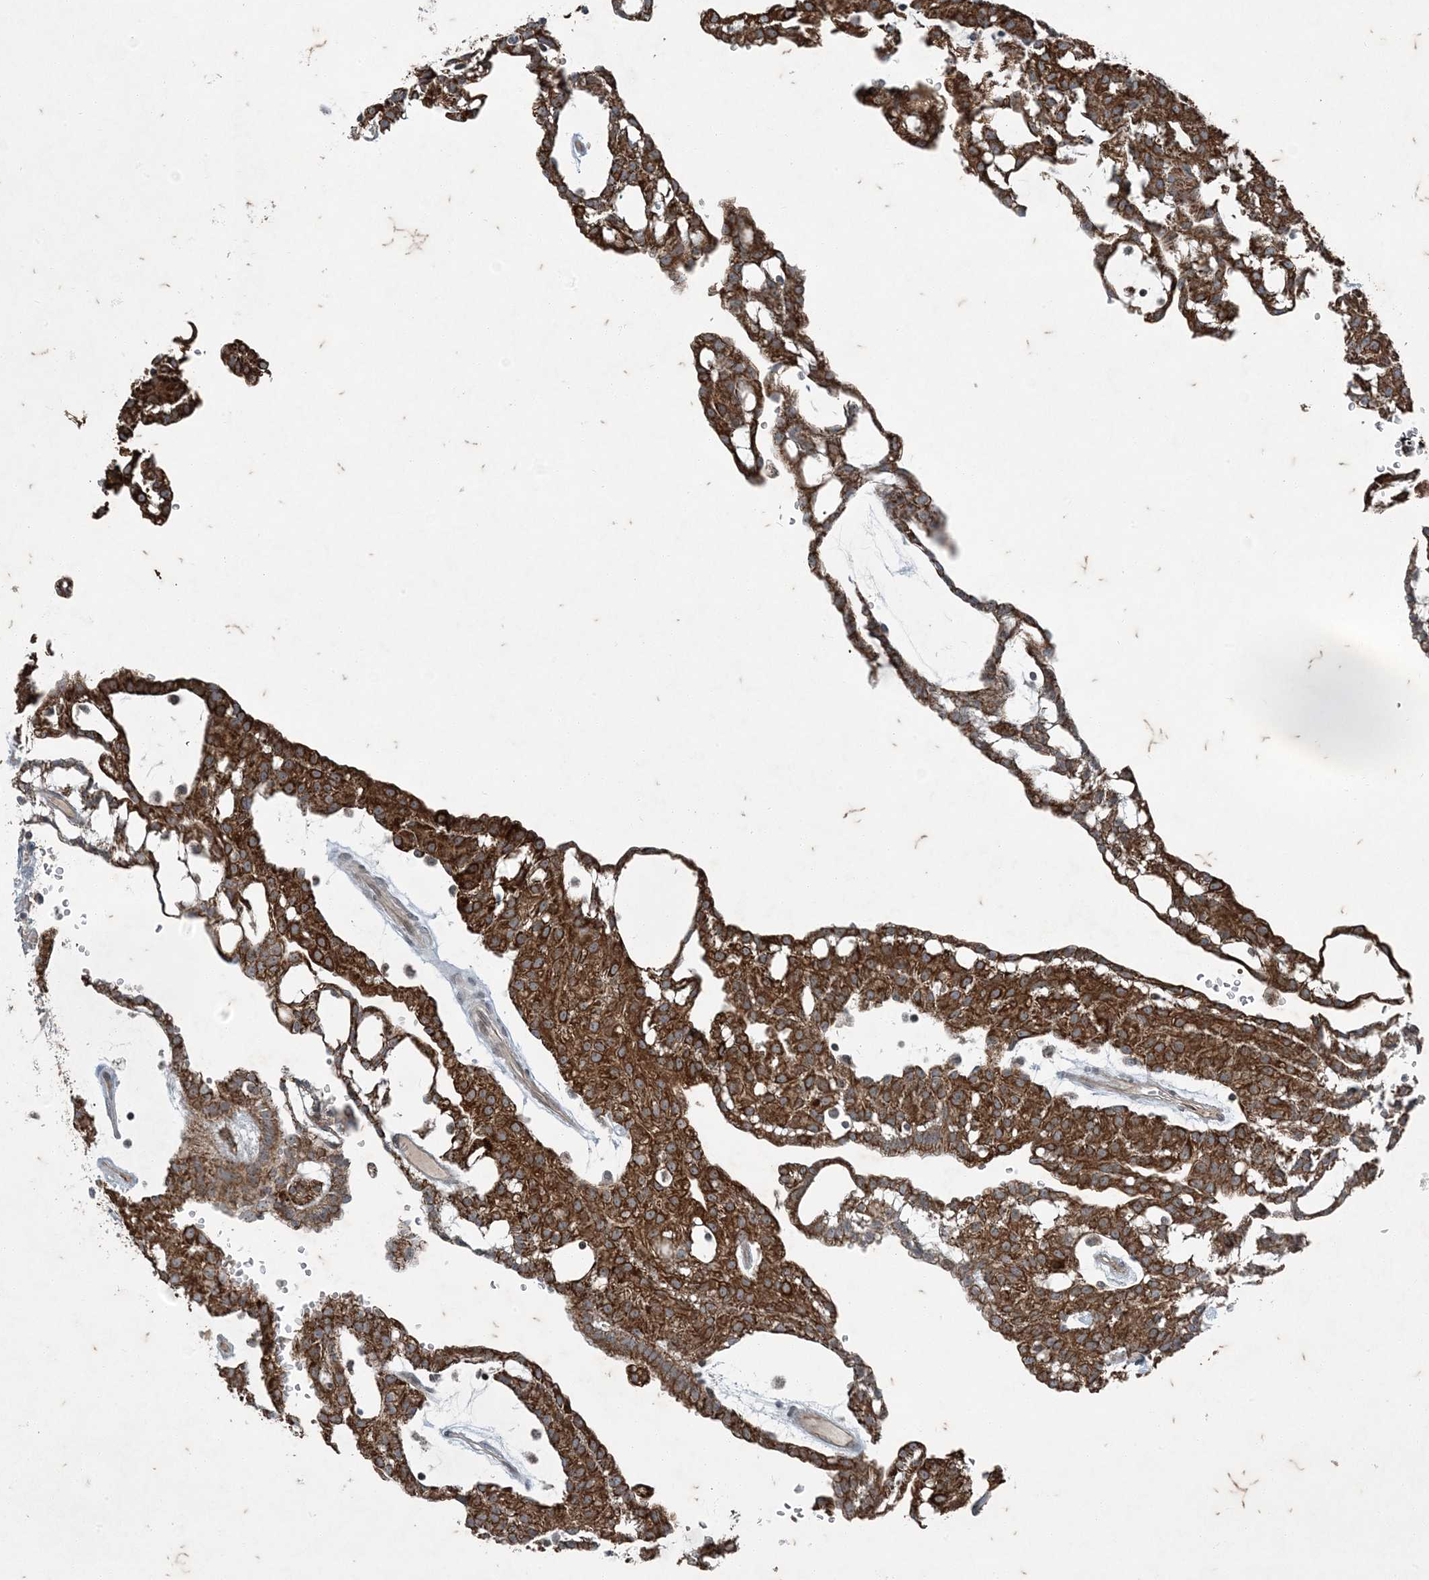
{"staining": {"intensity": "strong", "quantity": ">75%", "location": "cytoplasmic/membranous"}, "tissue": "renal cancer", "cell_type": "Tumor cells", "image_type": "cancer", "snomed": [{"axis": "morphology", "description": "Adenocarcinoma, NOS"}, {"axis": "topography", "description": "Kidney"}], "caption": "Renal adenocarcinoma stained with a brown dye shows strong cytoplasmic/membranous positive positivity in about >75% of tumor cells.", "gene": "PC", "patient": {"sex": "male", "age": 63}}